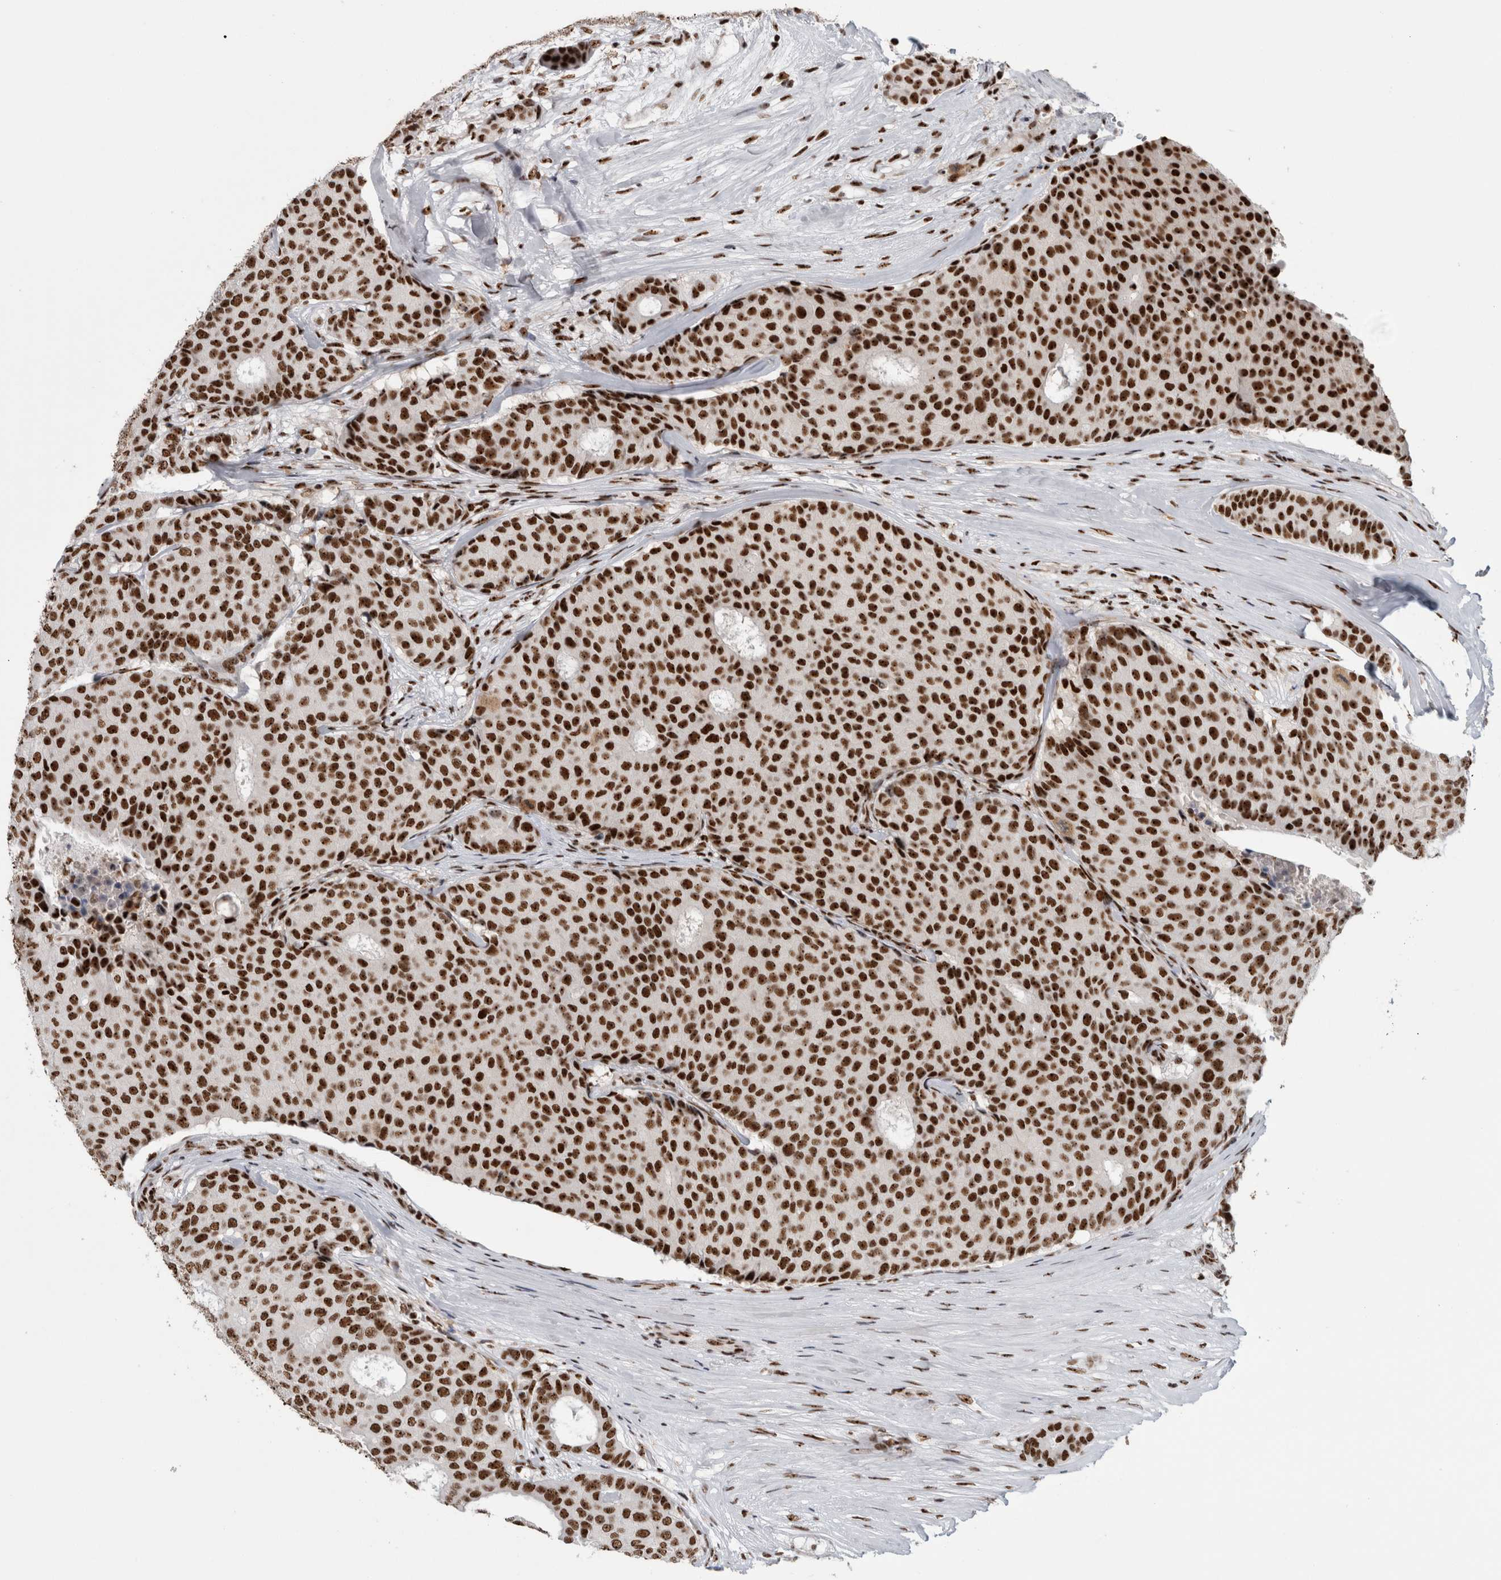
{"staining": {"intensity": "strong", "quantity": ">75%", "location": "nuclear"}, "tissue": "breast cancer", "cell_type": "Tumor cells", "image_type": "cancer", "snomed": [{"axis": "morphology", "description": "Duct carcinoma"}, {"axis": "topography", "description": "Breast"}], "caption": "Immunohistochemistry (DAB) staining of human intraductal carcinoma (breast) reveals strong nuclear protein positivity in approximately >75% of tumor cells. The protein is shown in brown color, while the nuclei are stained blue.", "gene": "NCL", "patient": {"sex": "female", "age": 75}}